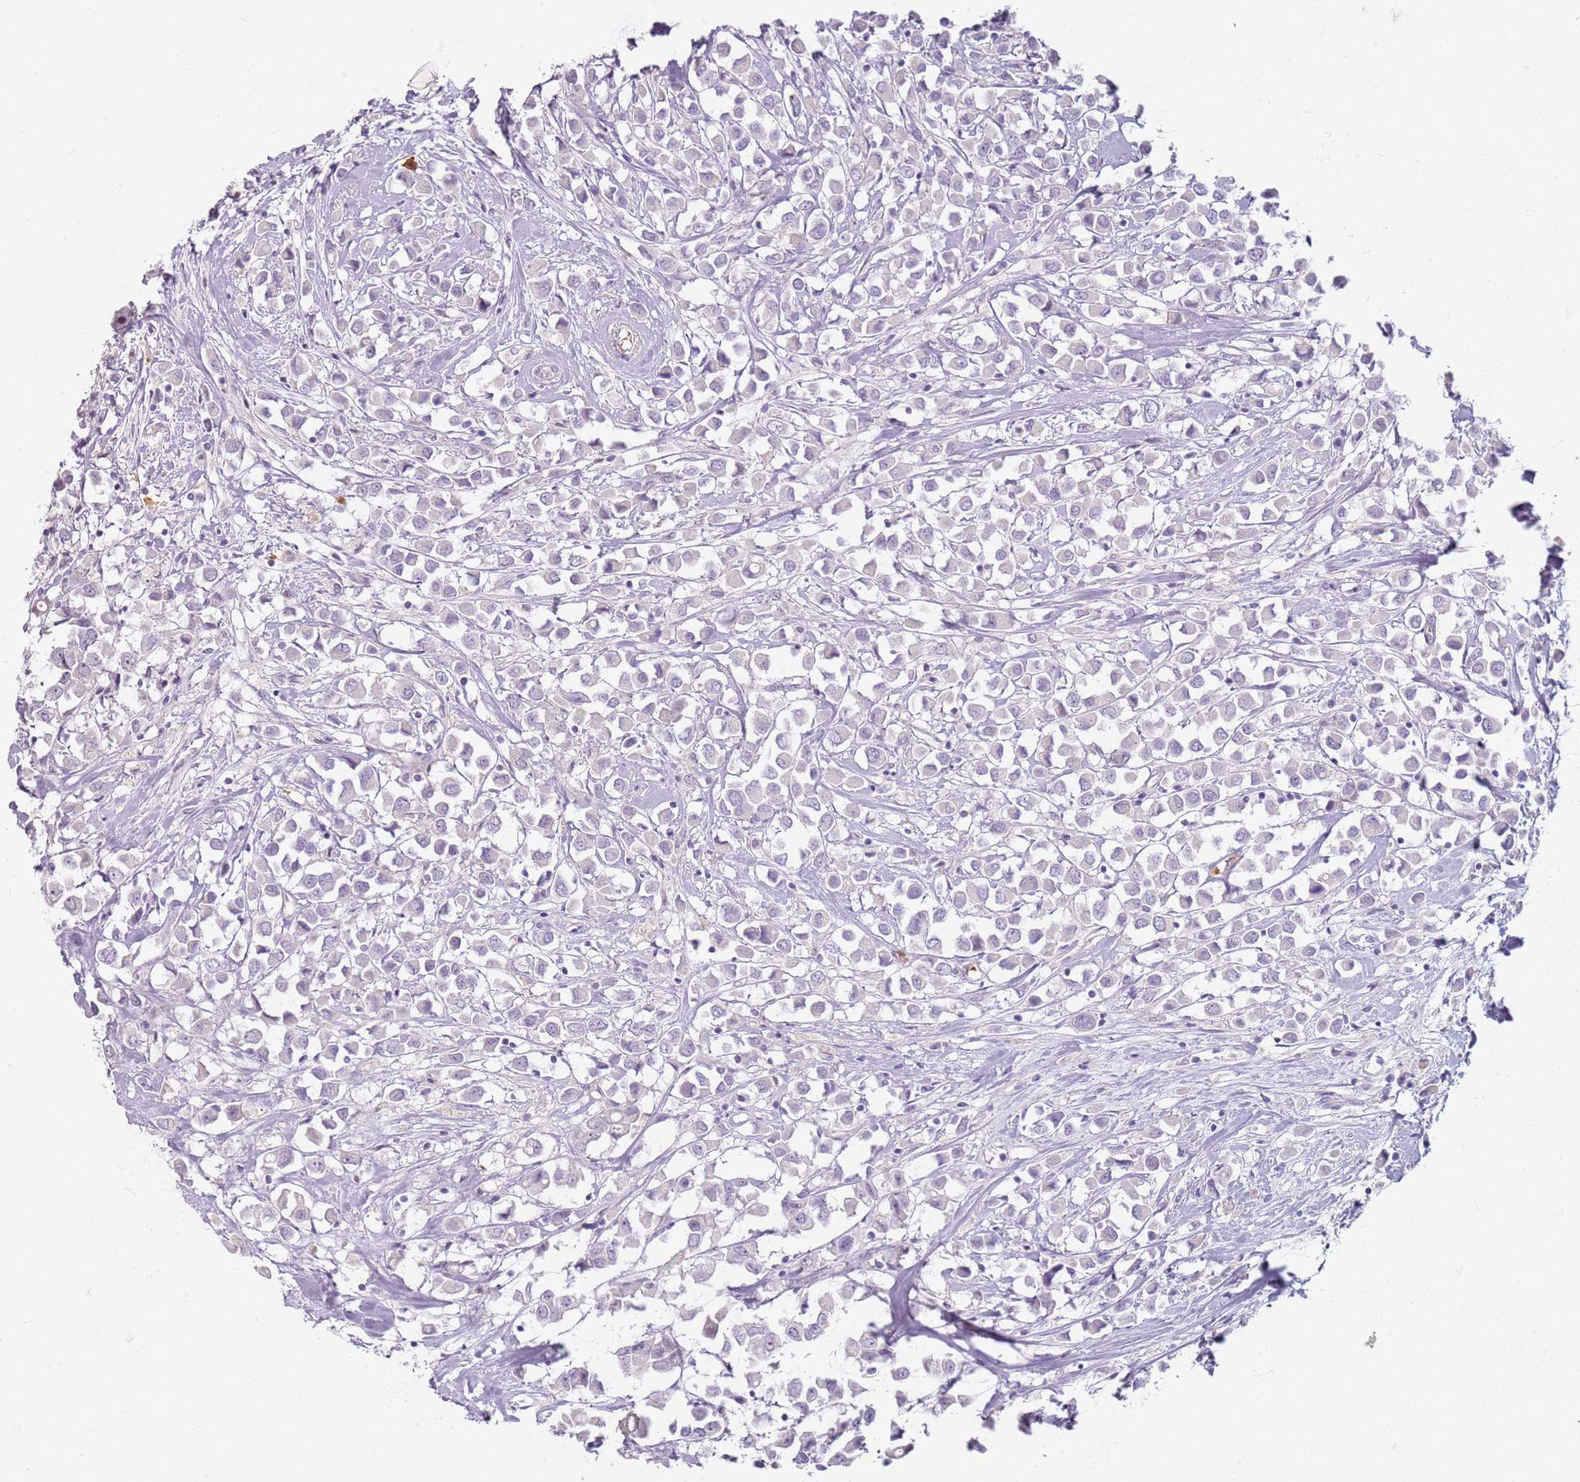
{"staining": {"intensity": "negative", "quantity": "none", "location": "none"}, "tissue": "breast cancer", "cell_type": "Tumor cells", "image_type": "cancer", "snomed": [{"axis": "morphology", "description": "Duct carcinoma"}, {"axis": "topography", "description": "Breast"}], "caption": "Tumor cells show no significant staining in invasive ductal carcinoma (breast). The staining was performed using DAB to visualize the protein expression in brown, while the nuclei were stained in blue with hematoxylin (Magnification: 20x).", "gene": "CD40LG", "patient": {"sex": "female", "age": 61}}